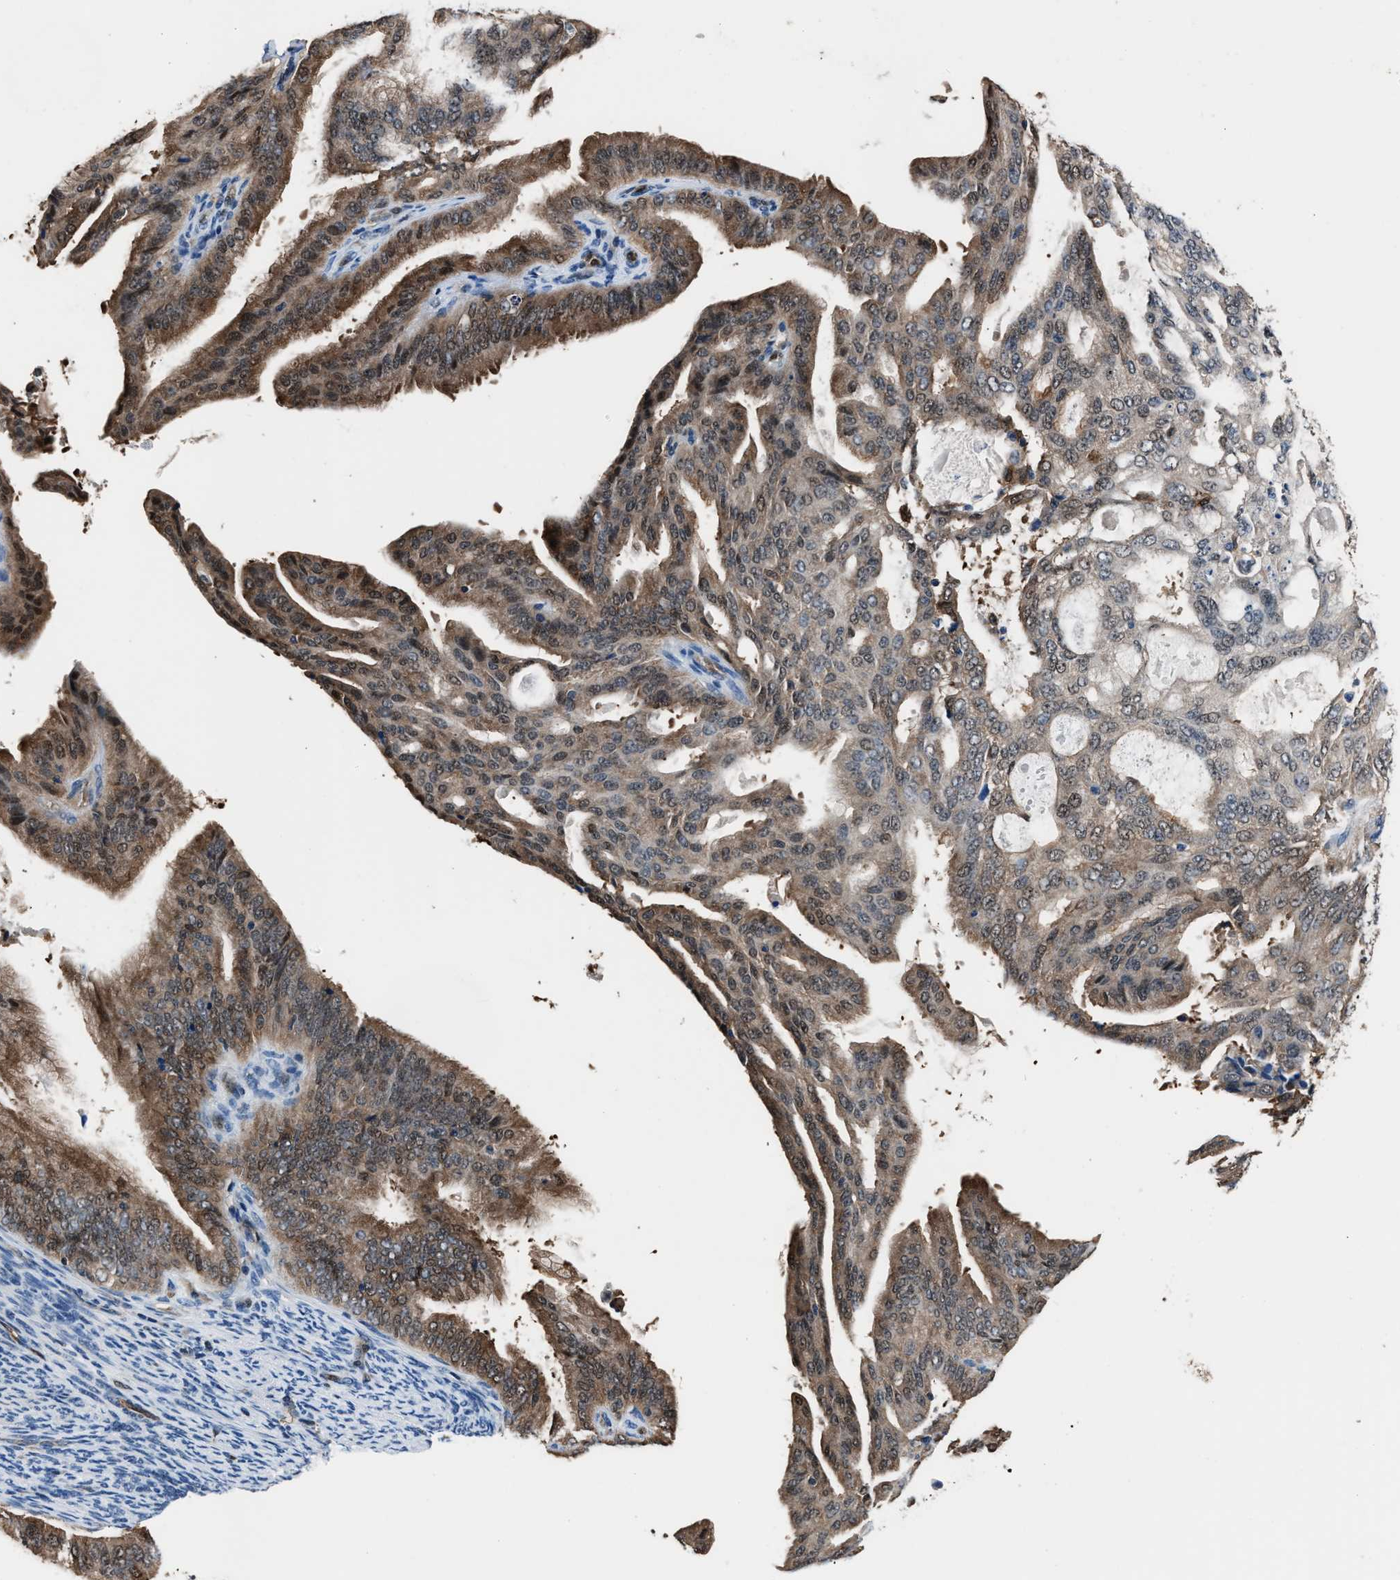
{"staining": {"intensity": "moderate", "quantity": "25%-75%", "location": "cytoplasmic/membranous,nuclear"}, "tissue": "endometrial cancer", "cell_type": "Tumor cells", "image_type": "cancer", "snomed": [{"axis": "morphology", "description": "Adenocarcinoma, NOS"}, {"axis": "topography", "description": "Endometrium"}], "caption": "An image of endometrial adenocarcinoma stained for a protein exhibits moderate cytoplasmic/membranous and nuclear brown staining in tumor cells. The staining is performed using DAB (3,3'-diaminobenzidine) brown chromogen to label protein expression. The nuclei are counter-stained blue using hematoxylin.", "gene": "PPA1", "patient": {"sex": "female", "age": 58}}